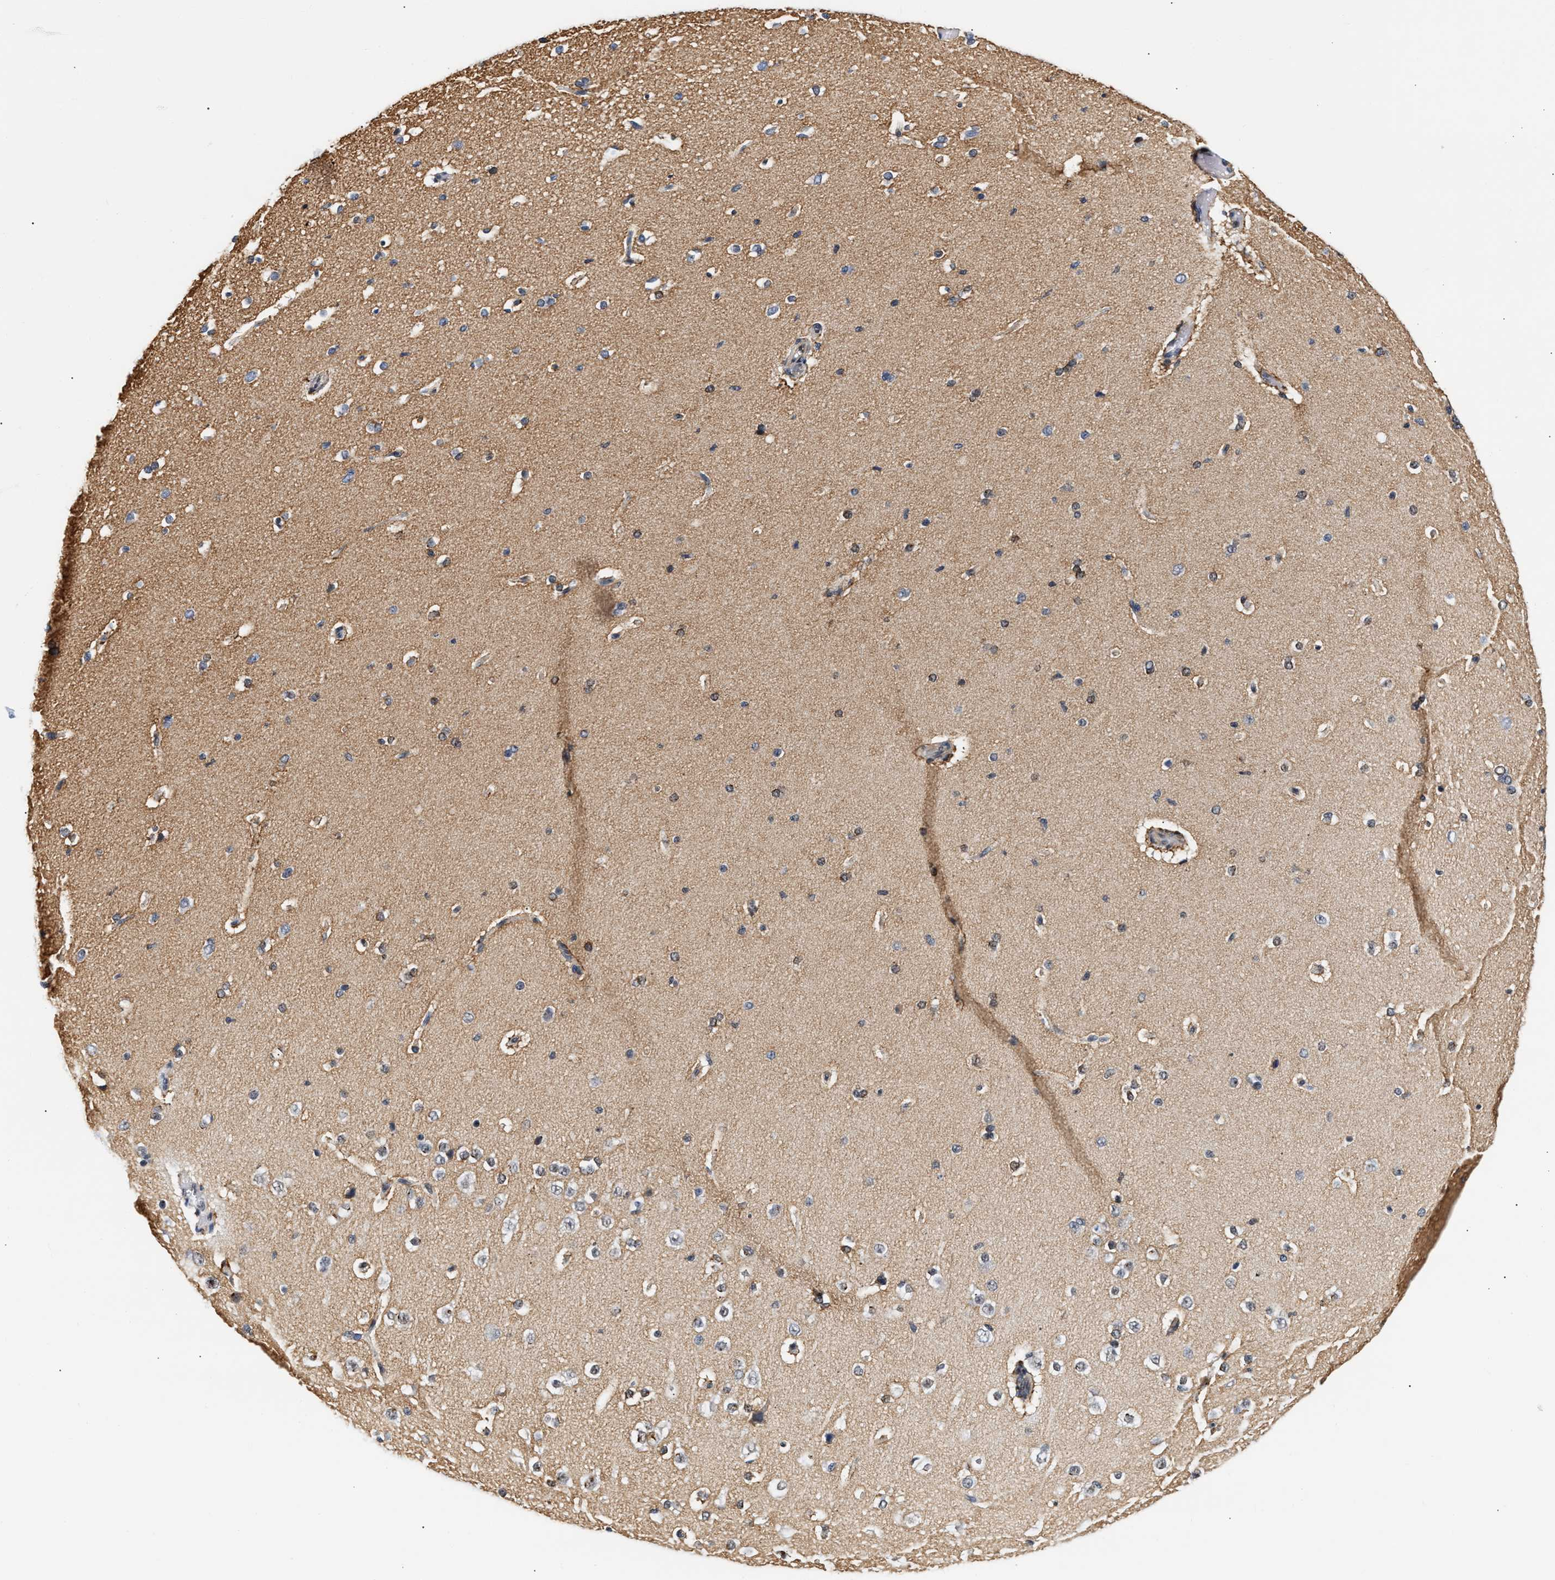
{"staining": {"intensity": "weak", "quantity": "25%-75%", "location": "cytoplasmic/membranous"}, "tissue": "cerebral cortex", "cell_type": "Endothelial cells", "image_type": "normal", "snomed": [{"axis": "morphology", "description": "Normal tissue, NOS"}, {"axis": "morphology", "description": "Developmental malformation"}, {"axis": "topography", "description": "Cerebral cortex"}], "caption": "Endothelial cells demonstrate low levels of weak cytoplasmic/membranous staining in about 25%-75% of cells in normal cerebral cortex.", "gene": "THOC1", "patient": {"sex": "female", "age": 30}}